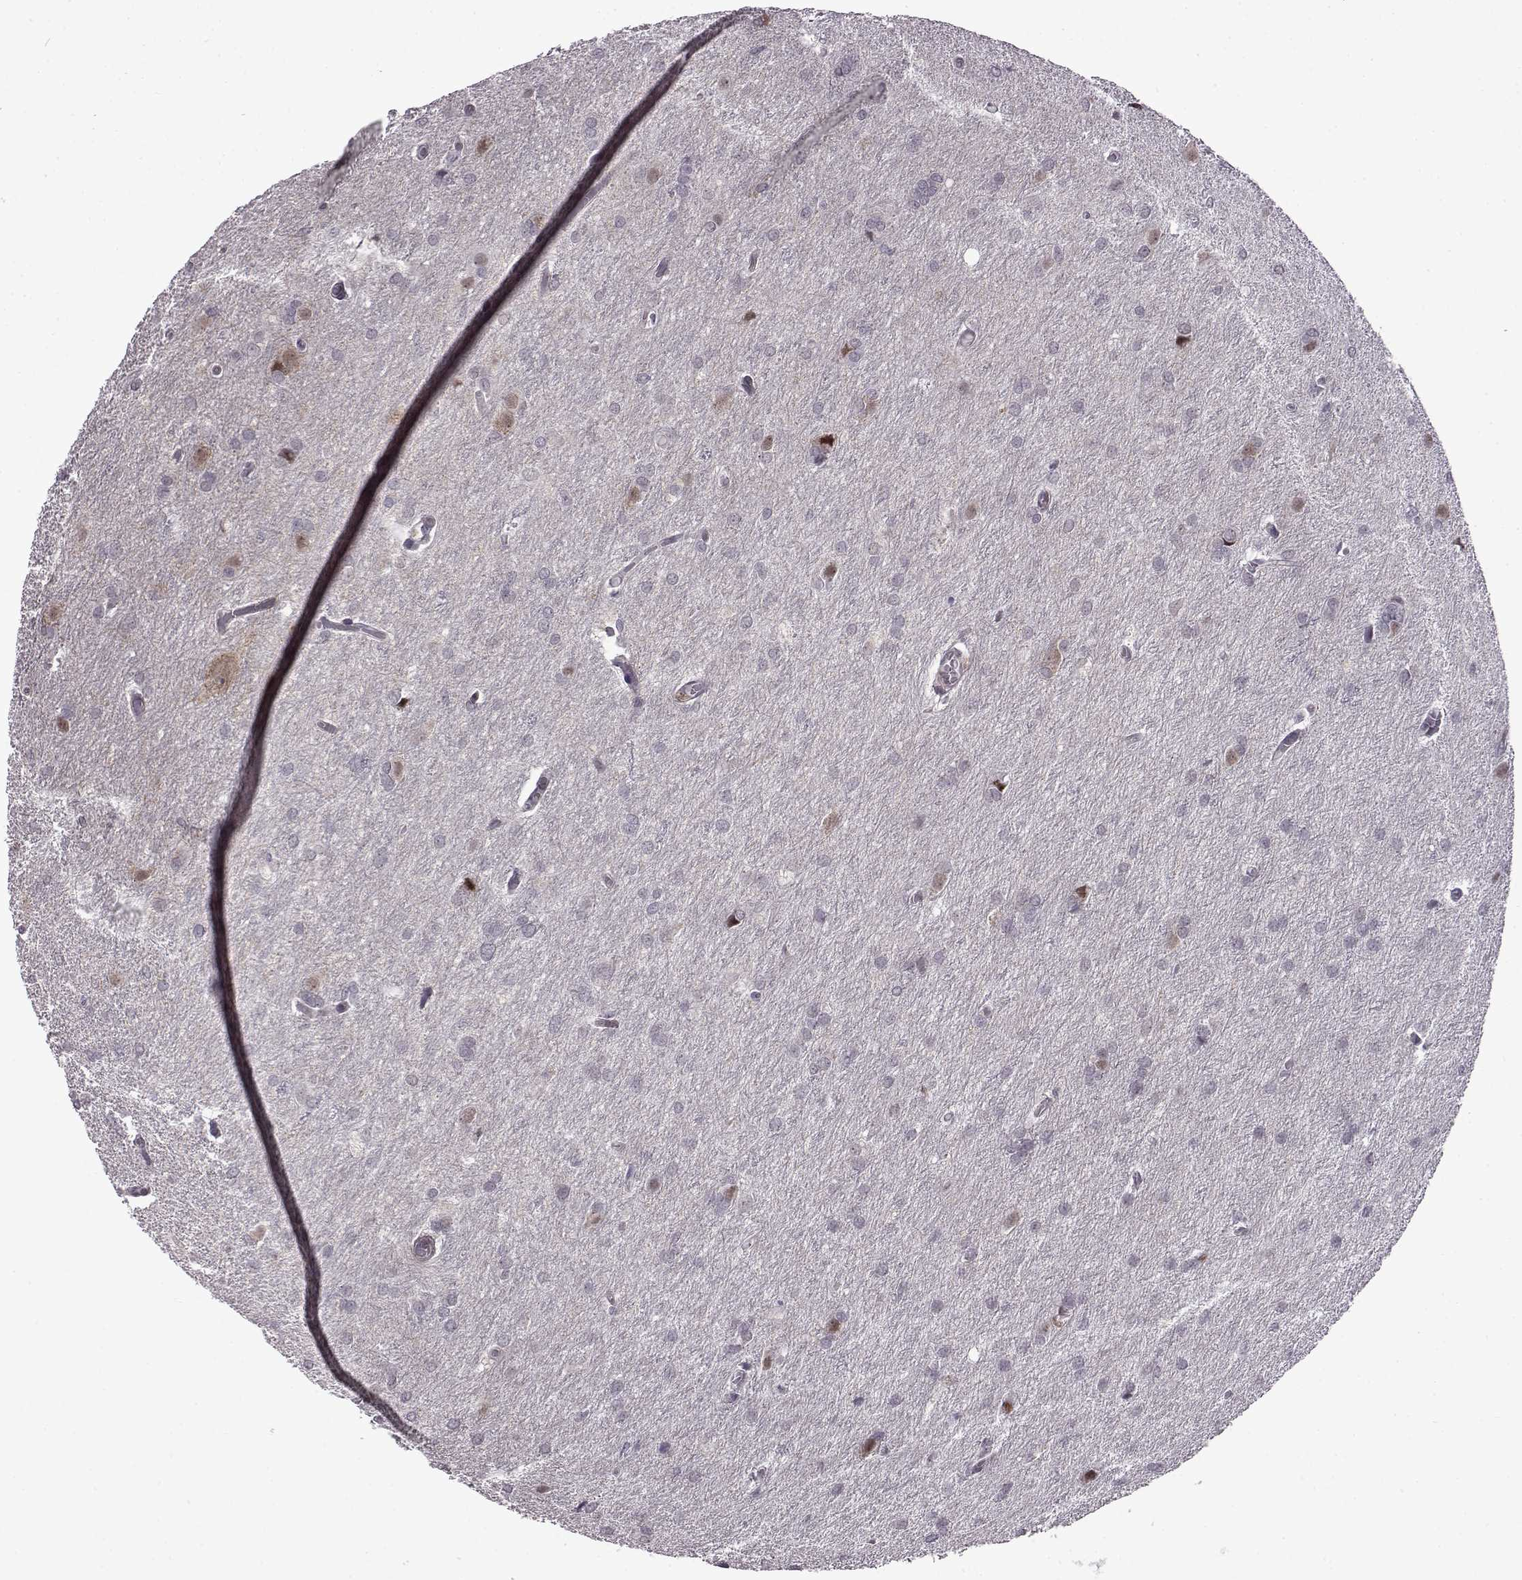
{"staining": {"intensity": "negative", "quantity": "none", "location": "none"}, "tissue": "glioma", "cell_type": "Tumor cells", "image_type": "cancer", "snomed": [{"axis": "morphology", "description": "Glioma, malignant, High grade"}, {"axis": "topography", "description": "Brain"}], "caption": "IHC of human glioma demonstrates no positivity in tumor cells.", "gene": "SYNPO2", "patient": {"sex": "male", "age": 68}}